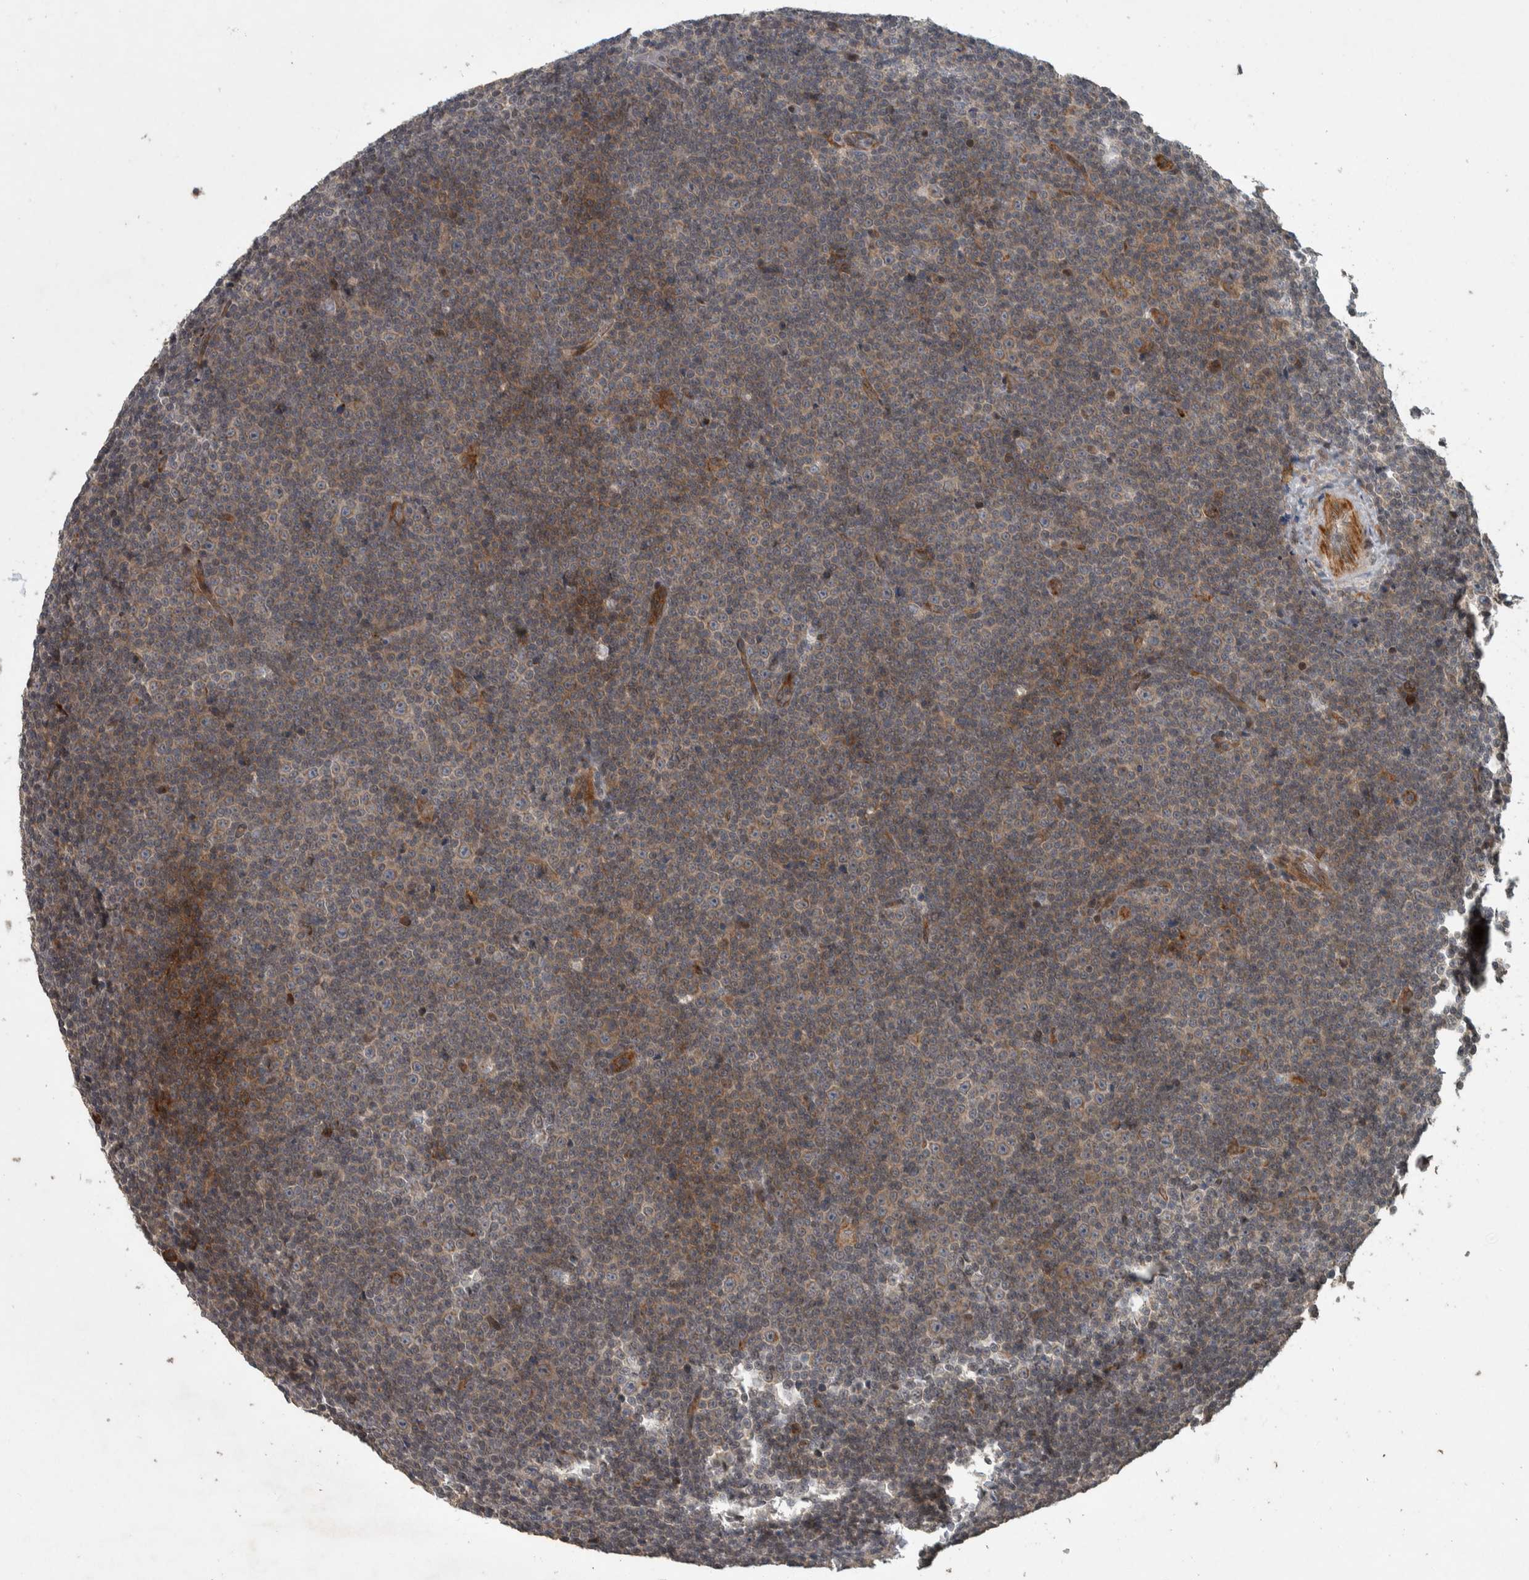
{"staining": {"intensity": "weak", "quantity": ">75%", "location": "cytoplasmic/membranous"}, "tissue": "lymphoma", "cell_type": "Tumor cells", "image_type": "cancer", "snomed": [{"axis": "morphology", "description": "Malignant lymphoma, non-Hodgkin's type, Low grade"}, {"axis": "topography", "description": "Lymph node"}], "caption": "DAB (3,3'-diaminobenzidine) immunohistochemical staining of low-grade malignant lymphoma, non-Hodgkin's type demonstrates weak cytoplasmic/membranous protein expression in about >75% of tumor cells.", "gene": "ERAL1", "patient": {"sex": "female", "age": 67}}